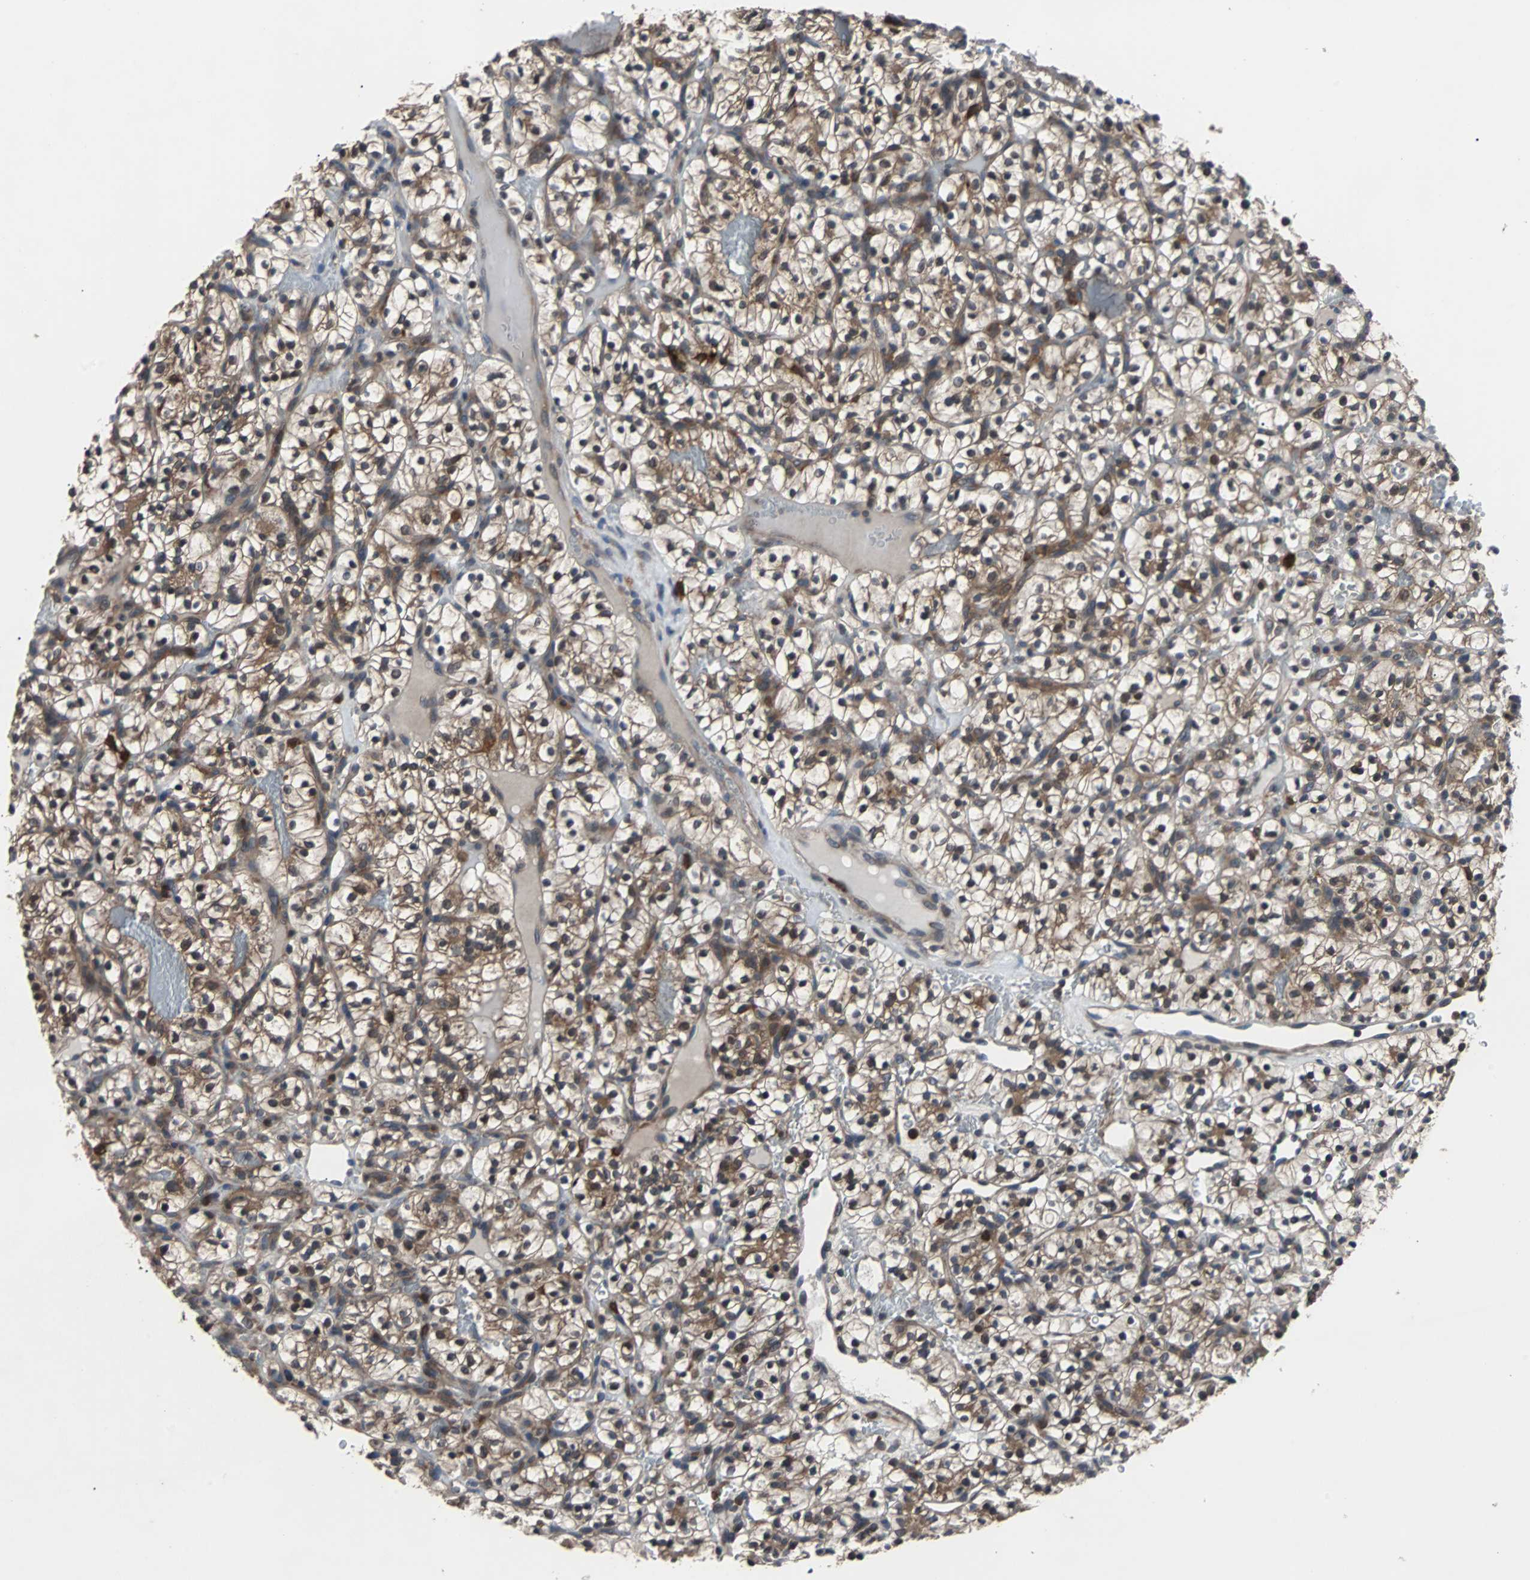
{"staining": {"intensity": "moderate", "quantity": ">75%", "location": "cytoplasmic/membranous"}, "tissue": "renal cancer", "cell_type": "Tumor cells", "image_type": "cancer", "snomed": [{"axis": "morphology", "description": "Adenocarcinoma, NOS"}, {"axis": "topography", "description": "Kidney"}], "caption": "Approximately >75% of tumor cells in human renal adenocarcinoma show moderate cytoplasmic/membranous protein staining as visualized by brown immunohistochemical staining.", "gene": "PAK1", "patient": {"sex": "female", "age": 57}}